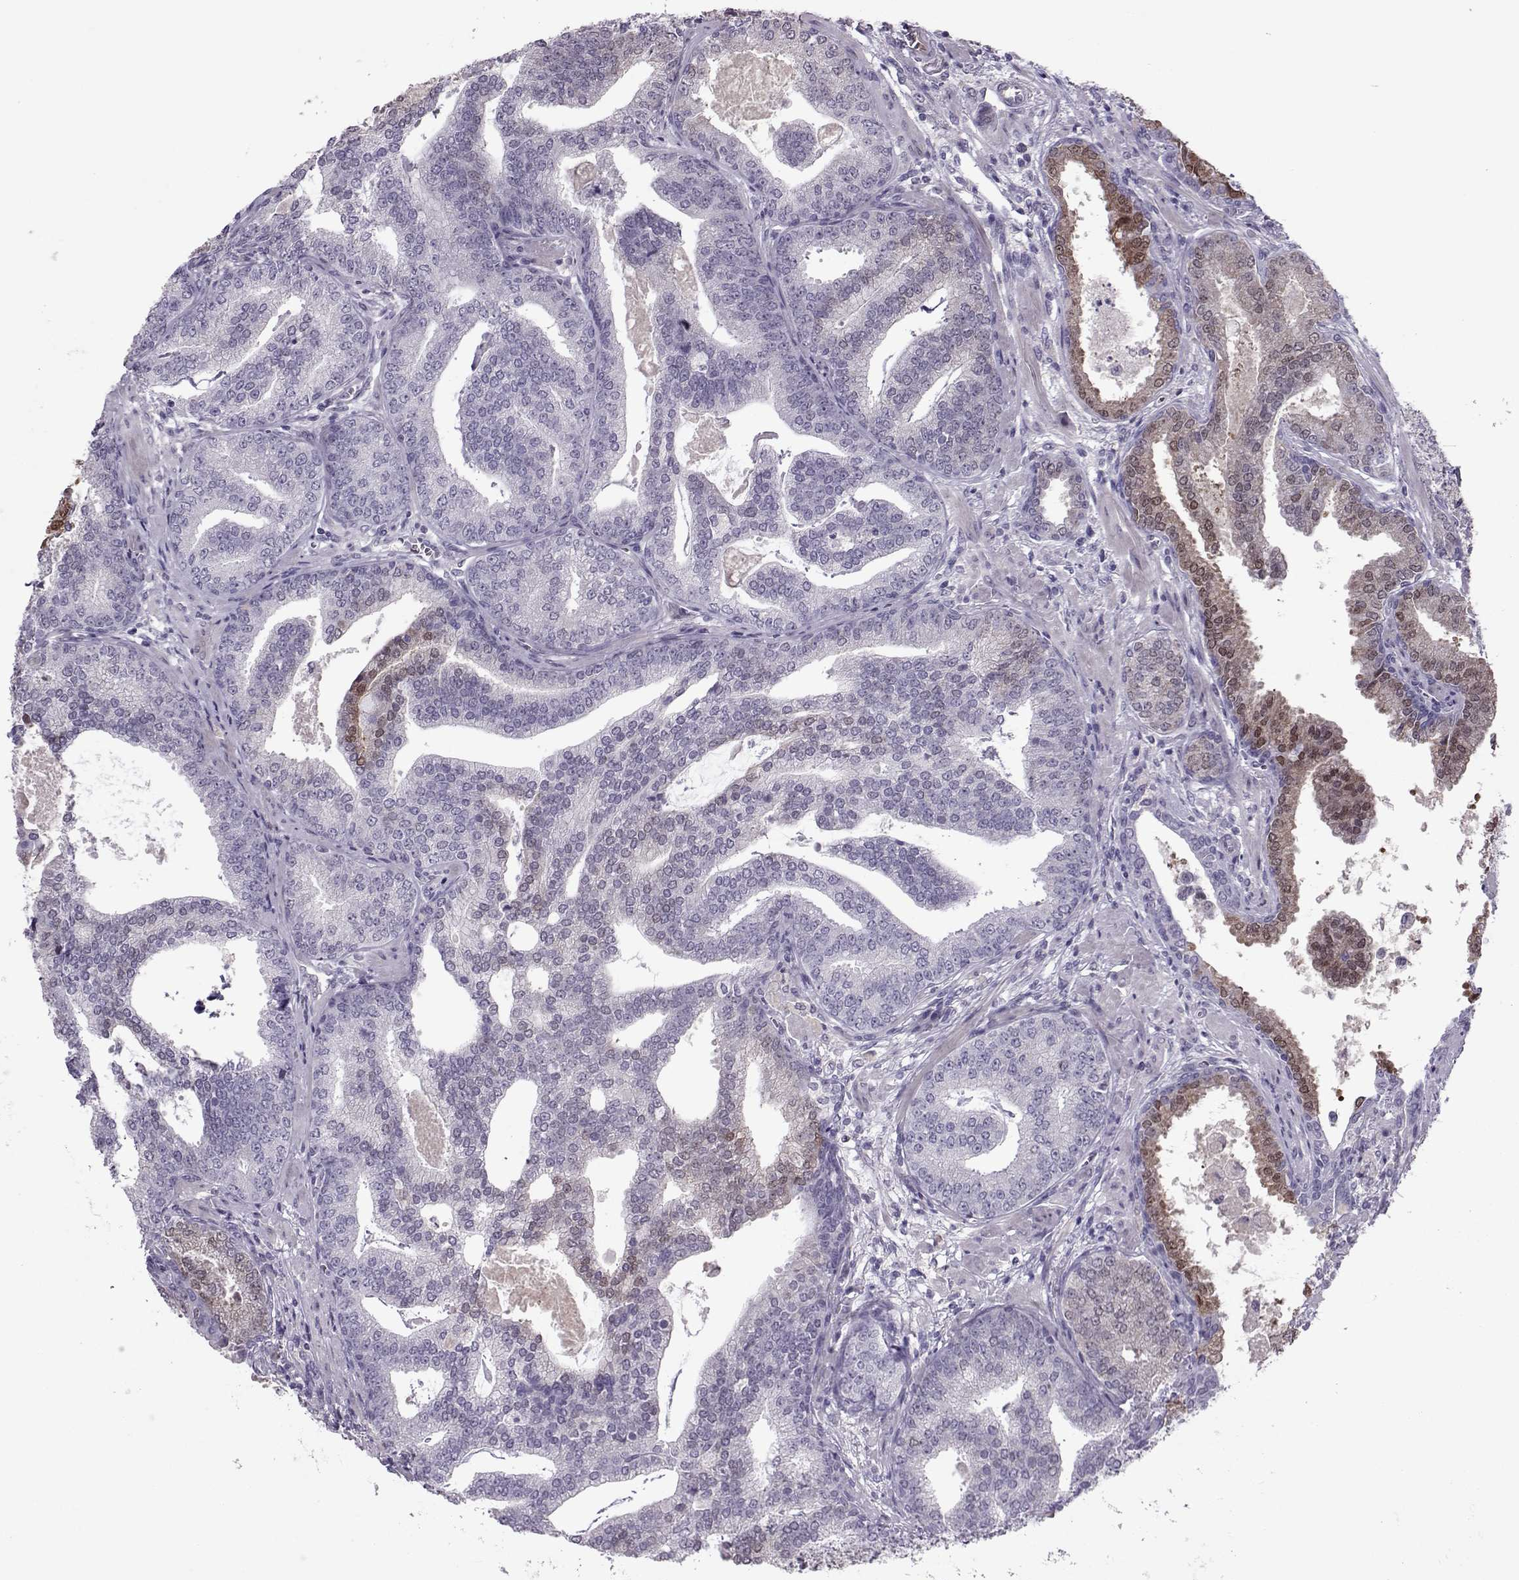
{"staining": {"intensity": "moderate", "quantity": "<25%", "location": "cytoplasmic/membranous,nuclear"}, "tissue": "prostate cancer", "cell_type": "Tumor cells", "image_type": "cancer", "snomed": [{"axis": "morphology", "description": "Adenocarcinoma, NOS"}, {"axis": "topography", "description": "Prostate"}], "caption": "The photomicrograph displays a brown stain indicating the presence of a protein in the cytoplasmic/membranous and nuclear of tumor cells in prostate adenocarcinoma.", "gene": "ASRGL1", "patient": {"sex": "male", "age": 64}}